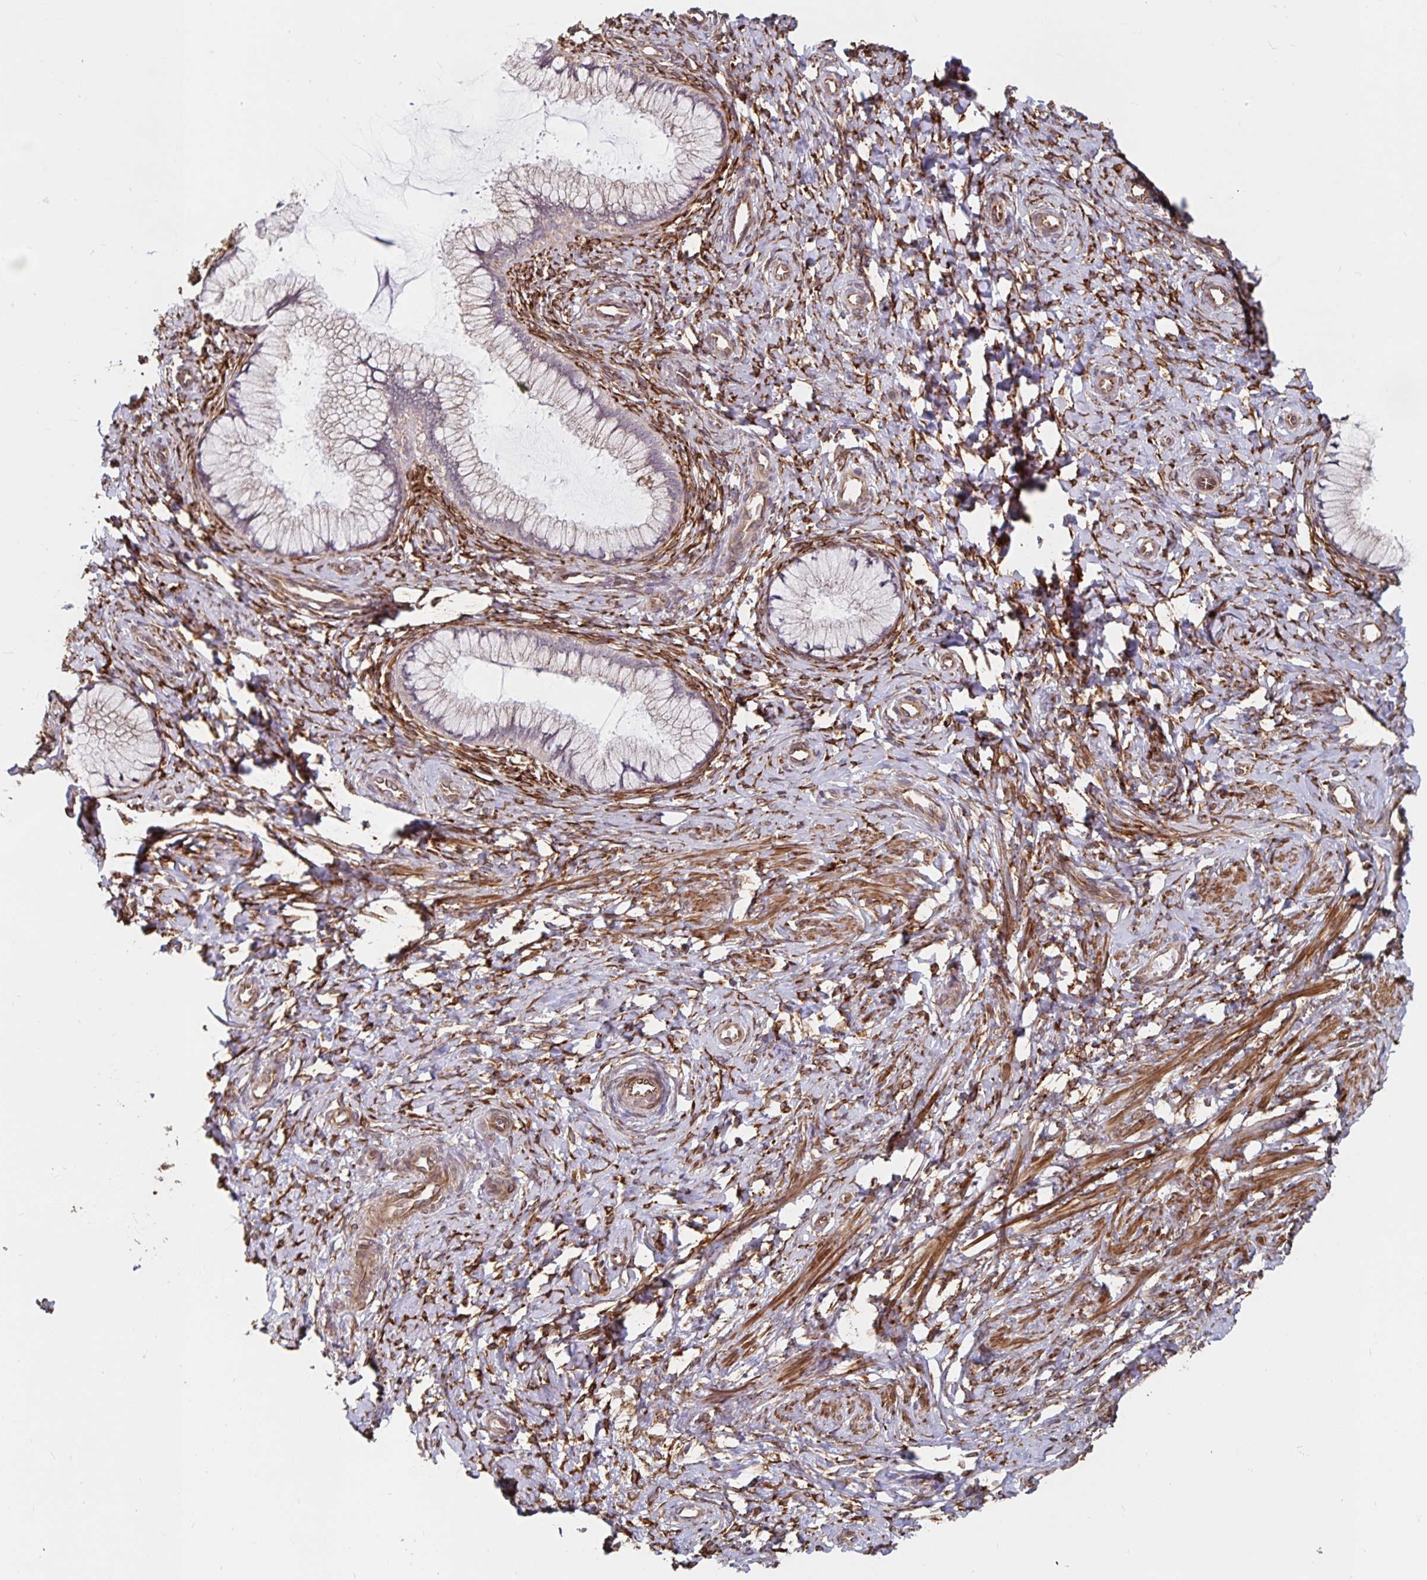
{"staining": {"intensity": "weak", "quantity": "<25%", "location": "cytoplasmic/membranous"}, "tissue": "cervix", "cell_type": "Glandular cells", "image_type": "normal", "snomed": [{"axis": "morphology", "description": "Normal tissue, NOS"}, {"axis": "topography", "description": "Cervix"}], "caption": "Immunohistochemical staining of normal human cervix reveals no significant staining in glandular cells.", "gene": "BCAP29", "patient": {"sex": "female", "age": 37}}